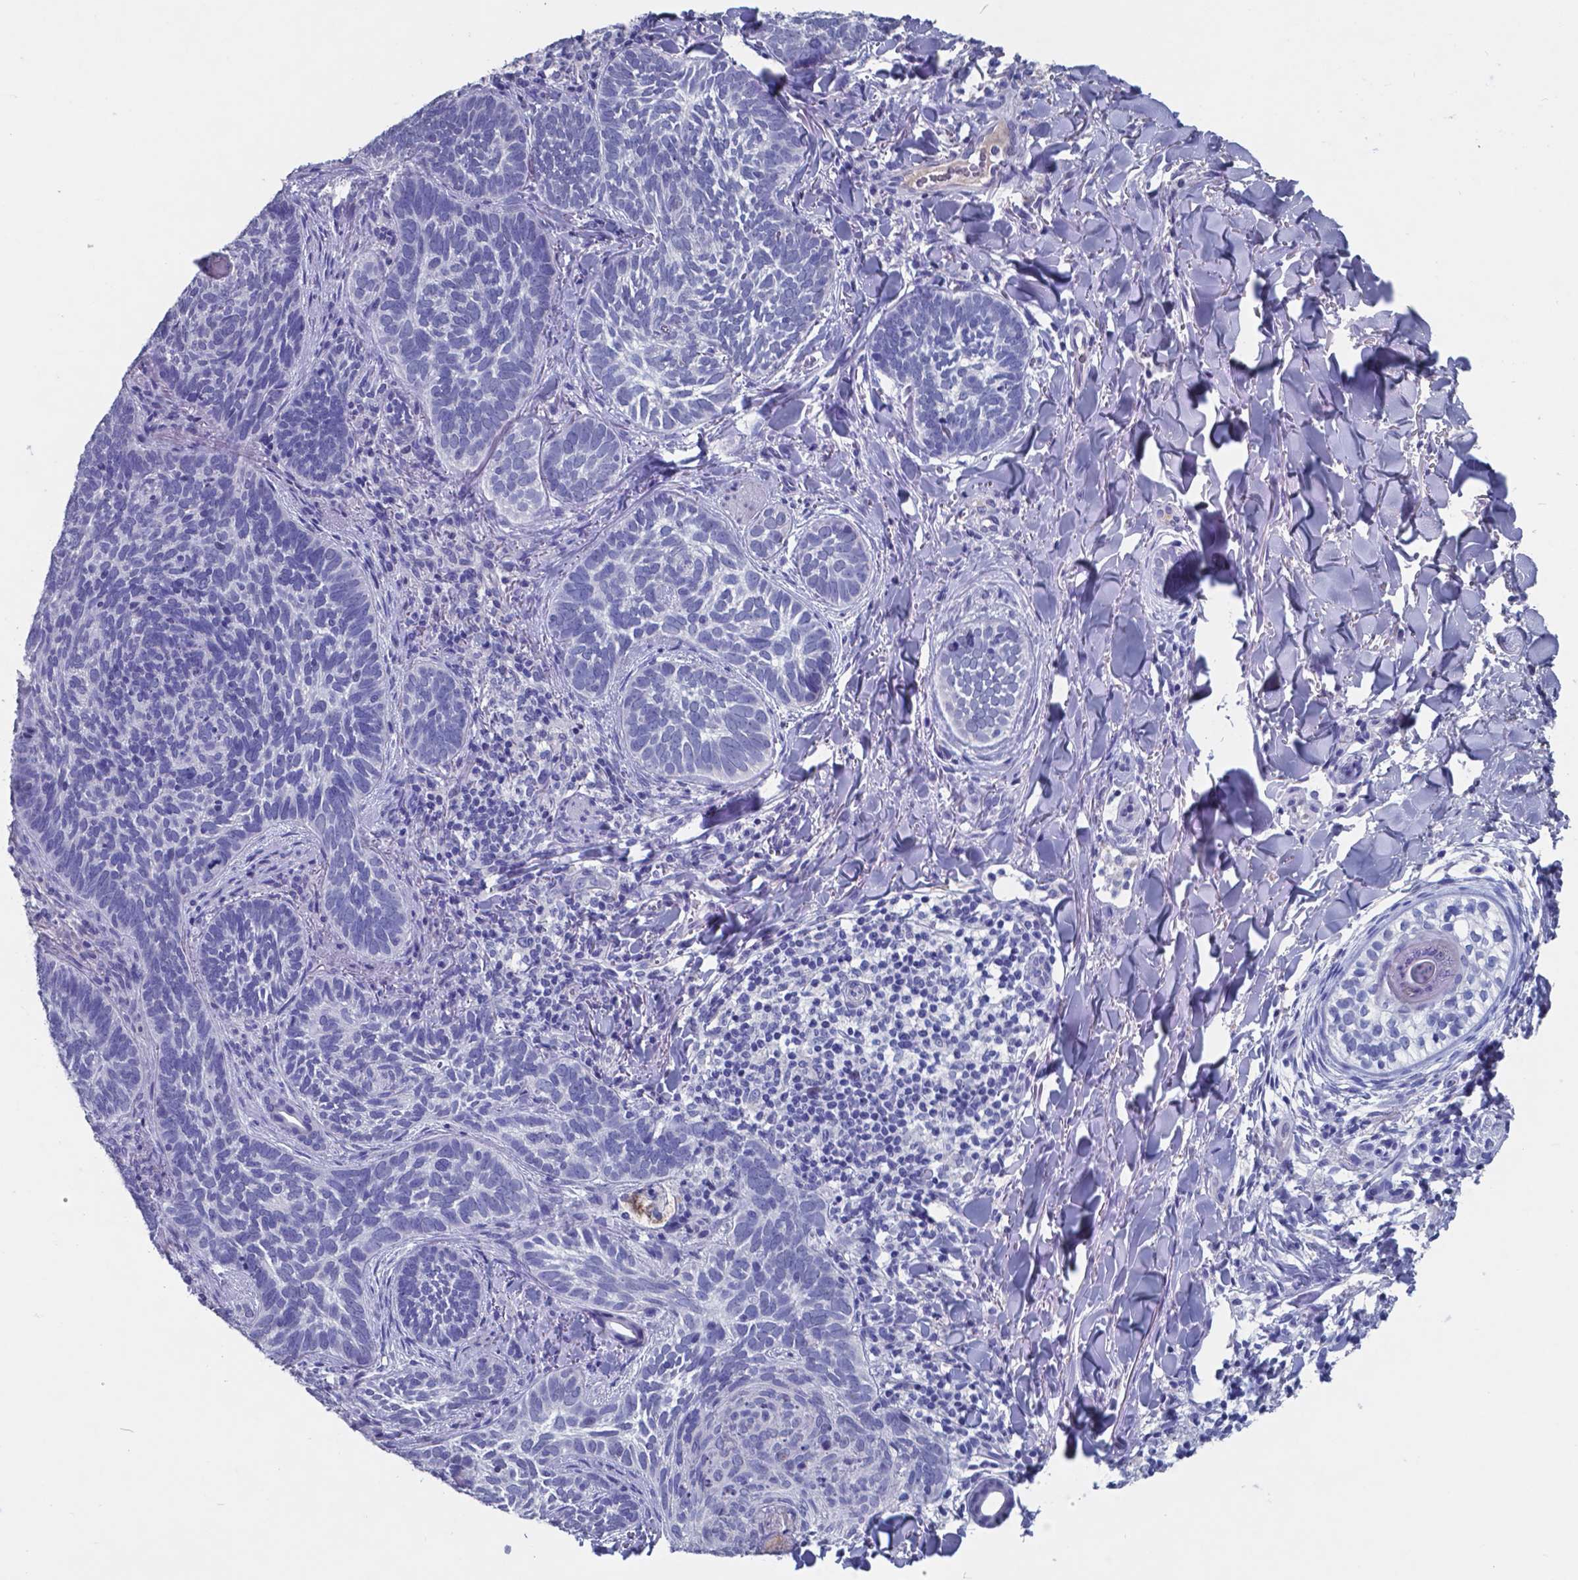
{"staining": {"intensity": "negative", "quantity": "none", "location": "none"}, "tissue": "skin cancer", "cell_type": "Tumor cells", "image_type": "cancer", "snomed": [{"axis": "morphology", "description": "Normal tissue, NOS"}, {"axis": "morphology", "description": "Basal cell carcinoma"}, {"axis": "topography", "description": "Skin"}], "caption": "Tumor cells are negative for brown protein staining in skin basal cell carcinoma.", "gene": "TTR", "patient": {"sex": "male", "age": 46}}